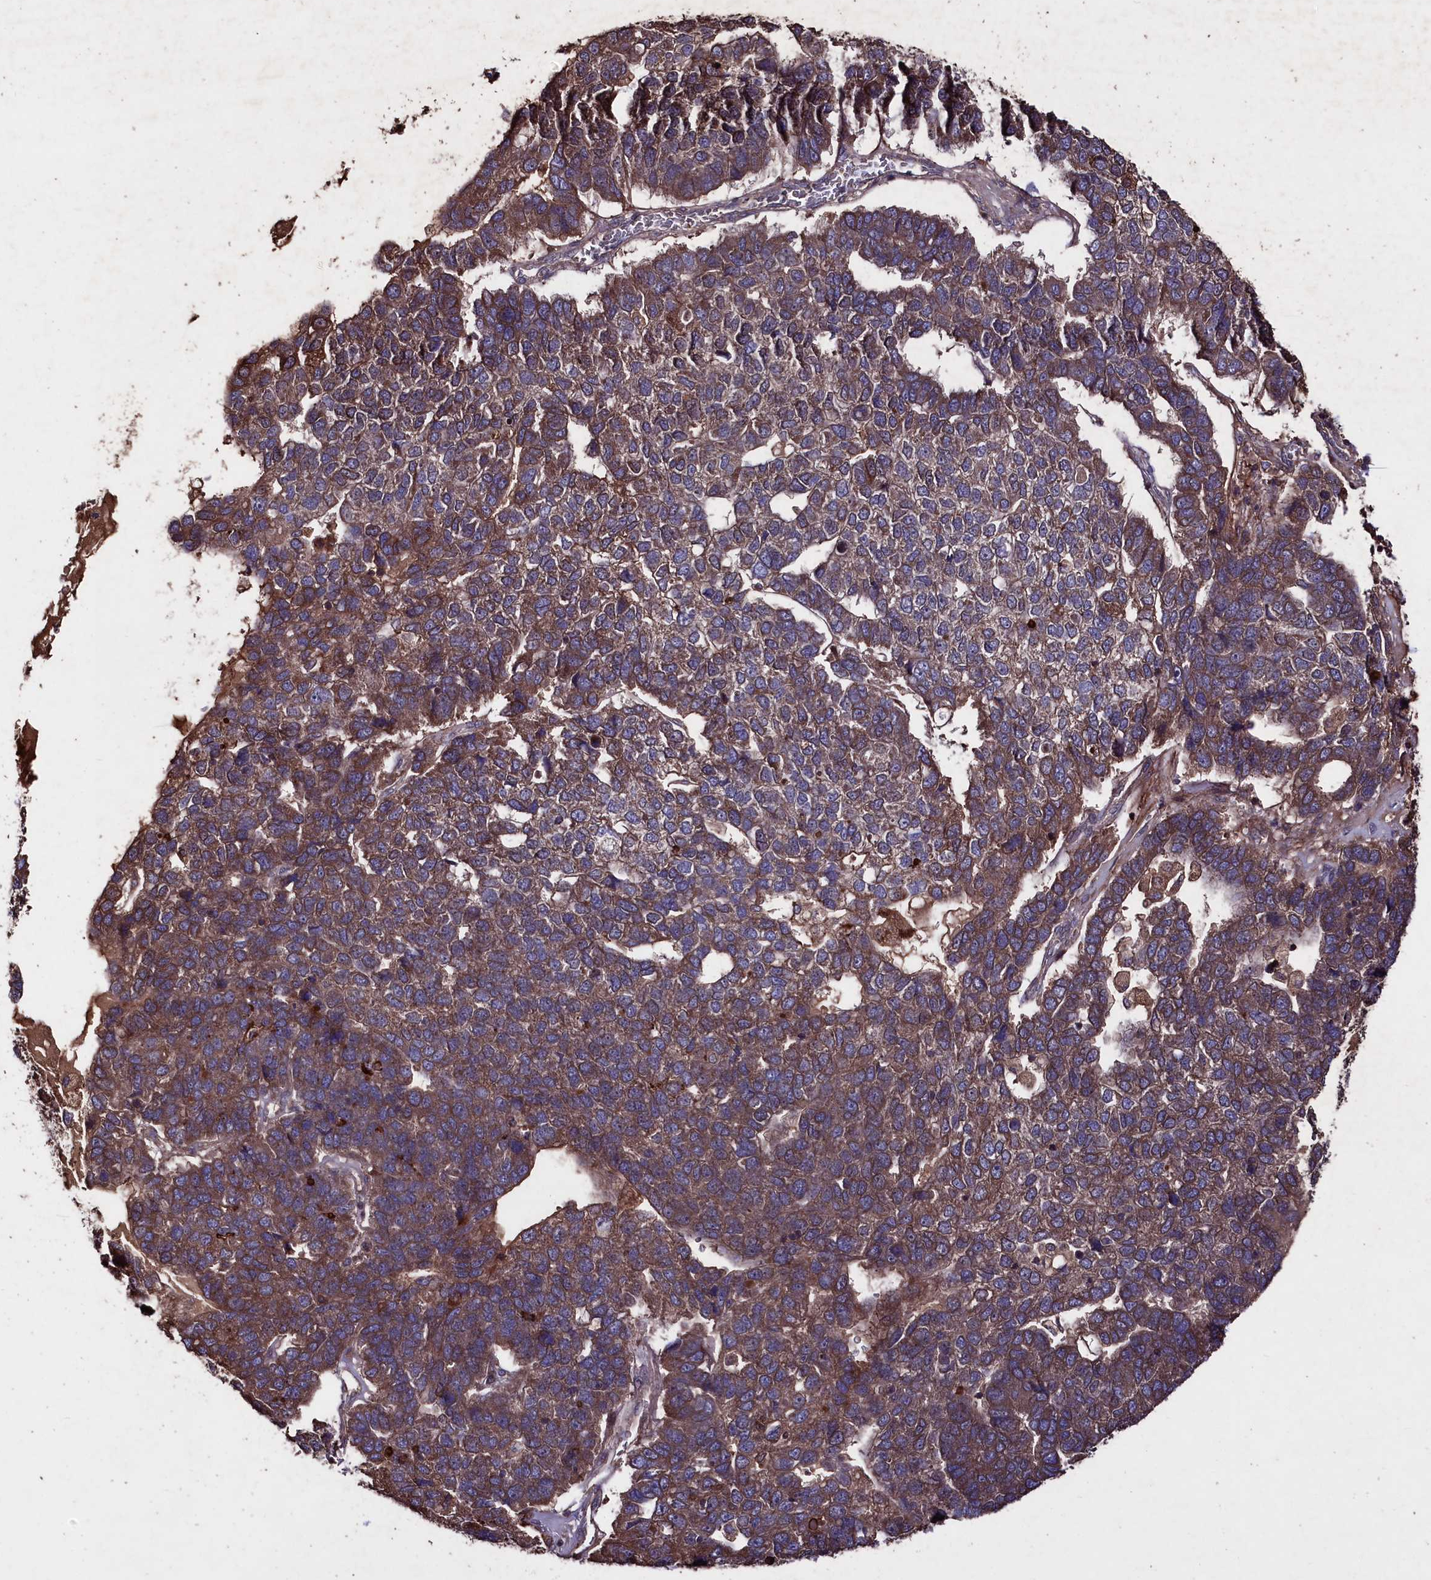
{"staining": {"intensity": "moderate", "quantity": ">75%", "location": "cytoplasmic/membranous"}, "tissue": "pancreatic cancer", "cell_type": "Tumor cells", "image_type": "cancer", "snomed": [{"axis": "morphology", "description": "Adenocarcinoma, NOS"}, {"axis": "topography", "description": "Pancreas"}], "caption": "The immunohistochemical stain shows moderate cytoplasmic/membranous expression in tumor cells of pancreatic adenocarcinoma tissue. (brown staining indicates protein expression, while blue staining denotes nuclei).", "gene": "MYO1H", "patient": {"sex": "female", "age": 61}}